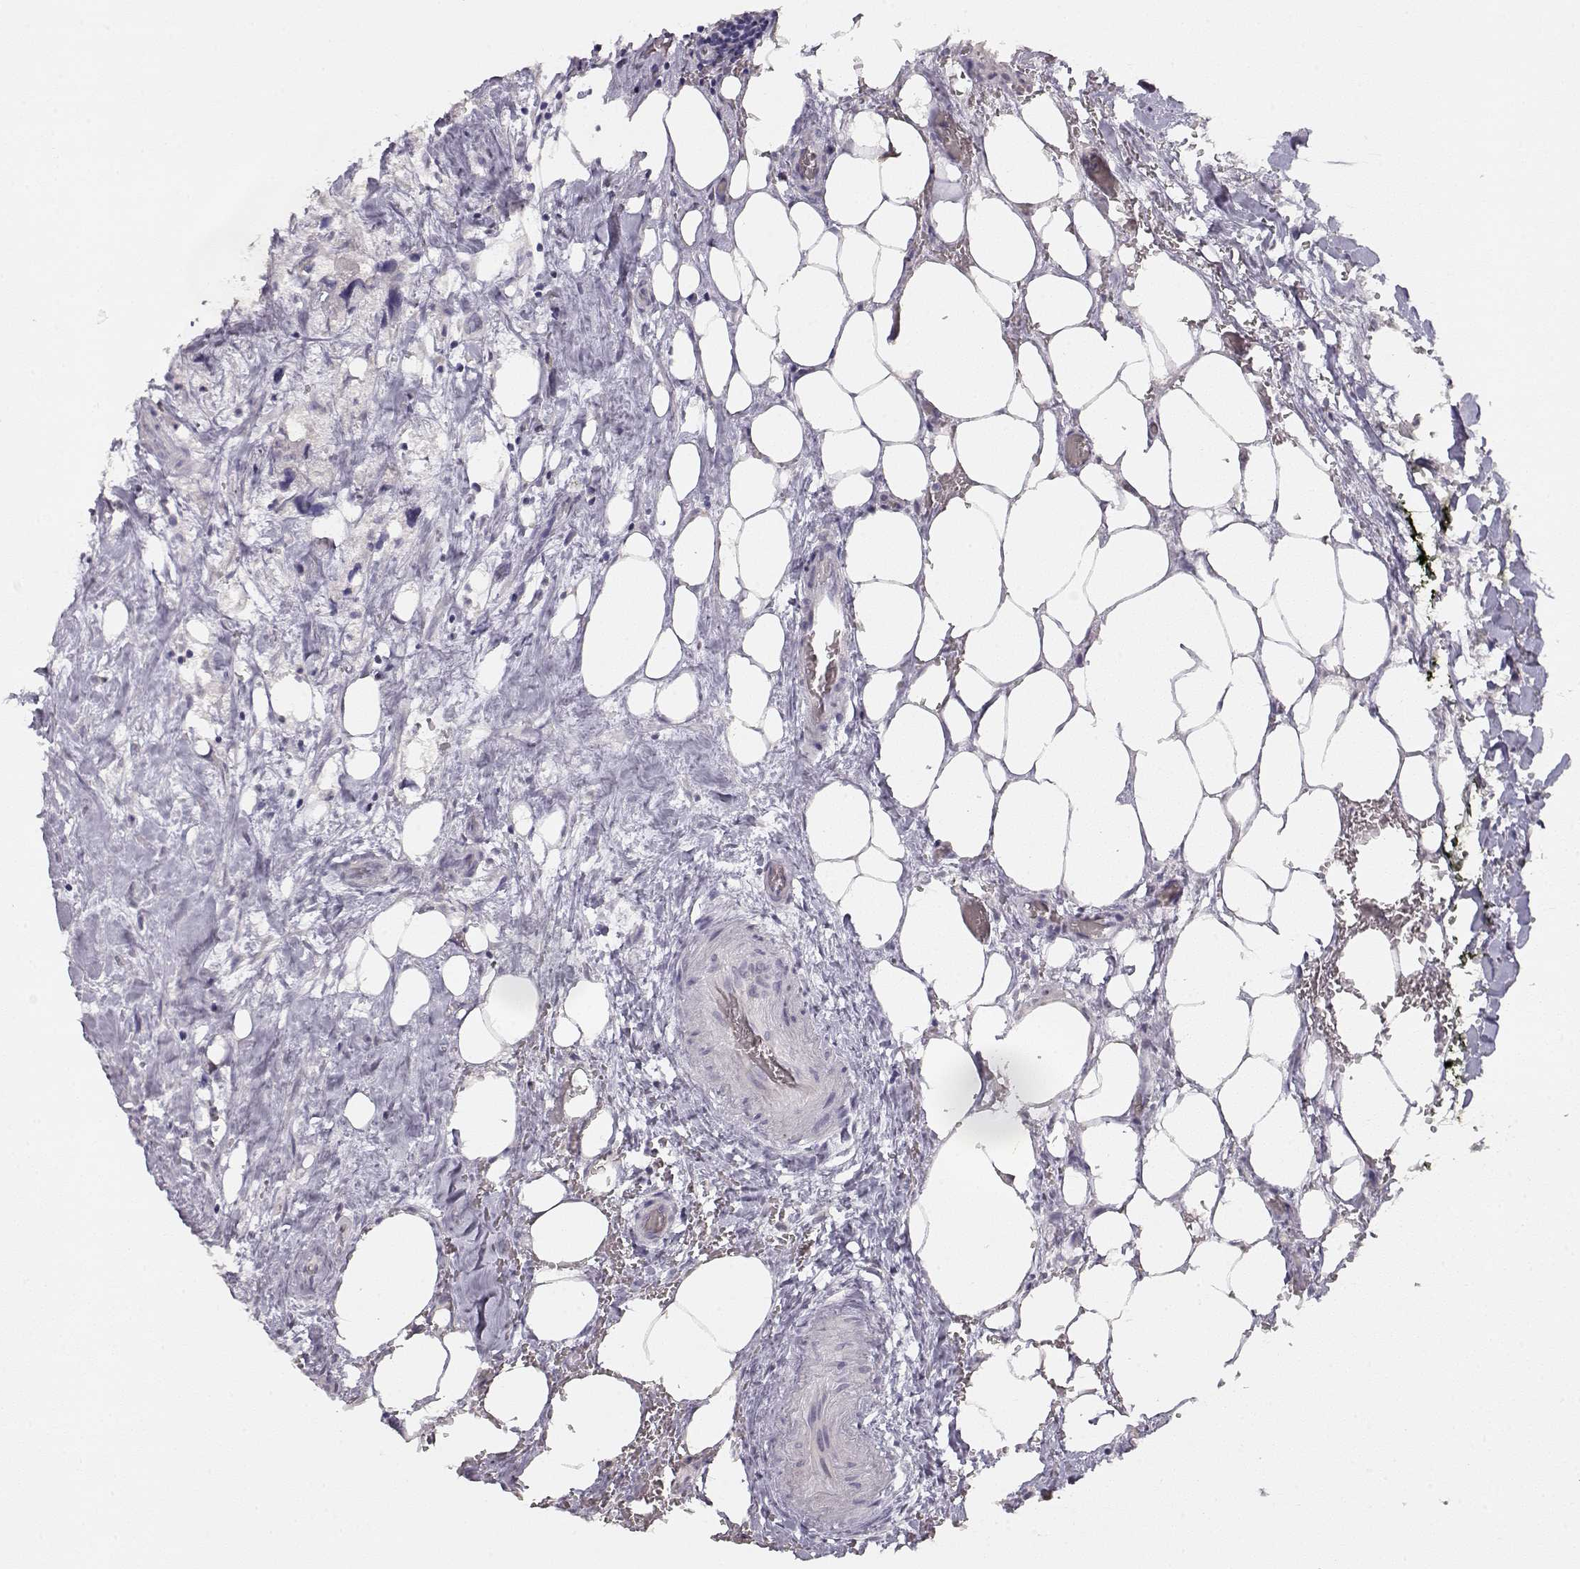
{"staining": {"intensity": "negative", "quantity": "none", "location": "none"}, "tissue": "urothelial cancer", "cell_type": "Tumor cells", "image_type": "cancer", "snomed": [{"axis": "morphology", "description": "Urothelial carcinoma, High grade"}, {"axis": "topography", "description": "Urinary bladder"}], "caption": "High magnification brightfield microscopy of urothelial cancer stained with DAB (brown) and counterstained with hematoxylin (blue): tumor cells show no significant positivity. (DAB (3,3'-diaminobenzidine) immunohistochemistry (IHC) with hematoxylin counter stain).", "gene": "TPH2", "patient": {"sex": "male", "age": 59}}